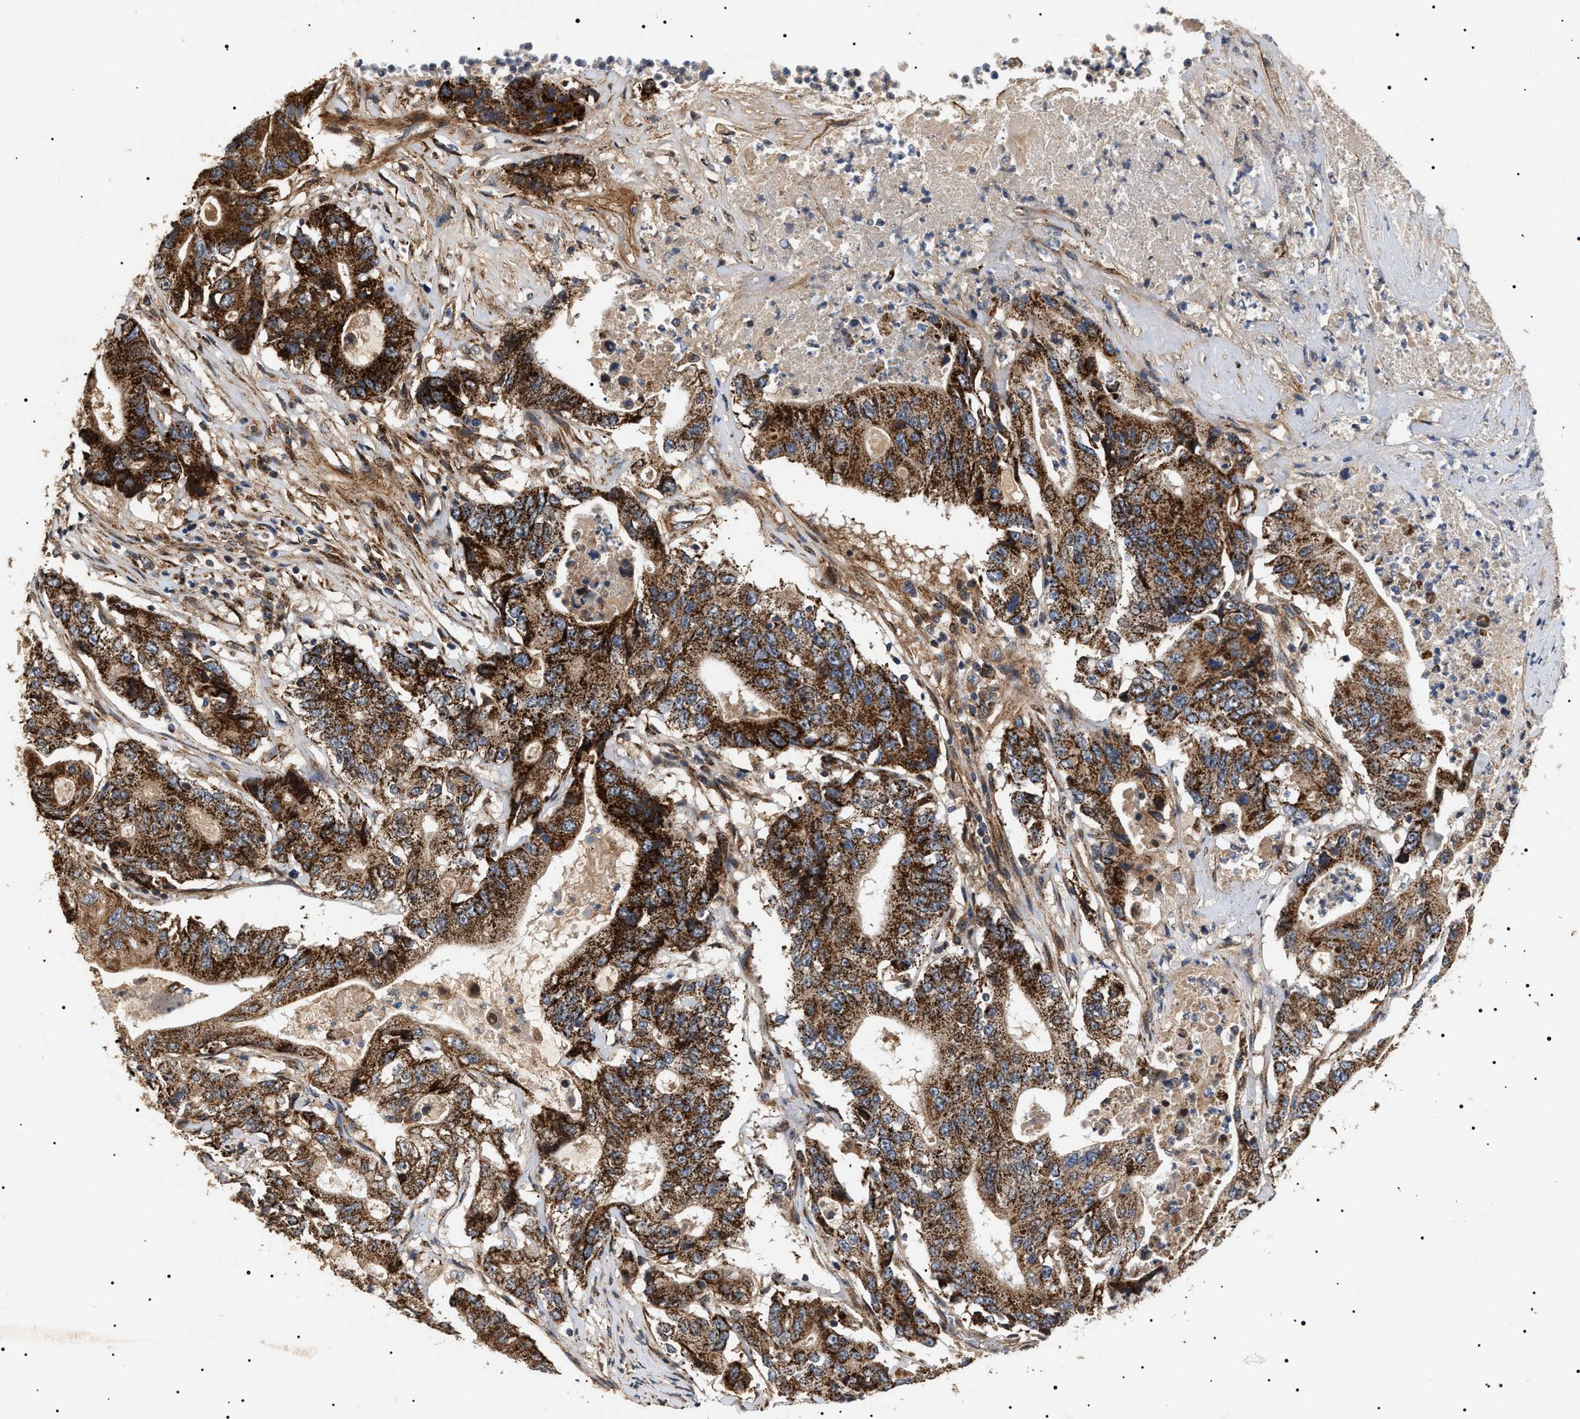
{"staining": {"intensity": "strong", "quantity": ">75%", "location": "cytoplasmic/membranous"}, "tissue": "colorectal cancer", "cell_type": "Tumor cells", "image_type": "cancer", "snomed": [{"axis": "morphology", "description": "Adenocarcinoma, NOS"}, {"axis": "topography", "description": "Colon"}], "caption": "Adenocarcinoma (colorectal) tissue demonstrates strong cytoplasmic/membranous positivity in about >75% of tumor cells, visualized by immunohistochemistry.", "gene": "ZBTB26", "patient": {"sex": "female", "age": 77}}